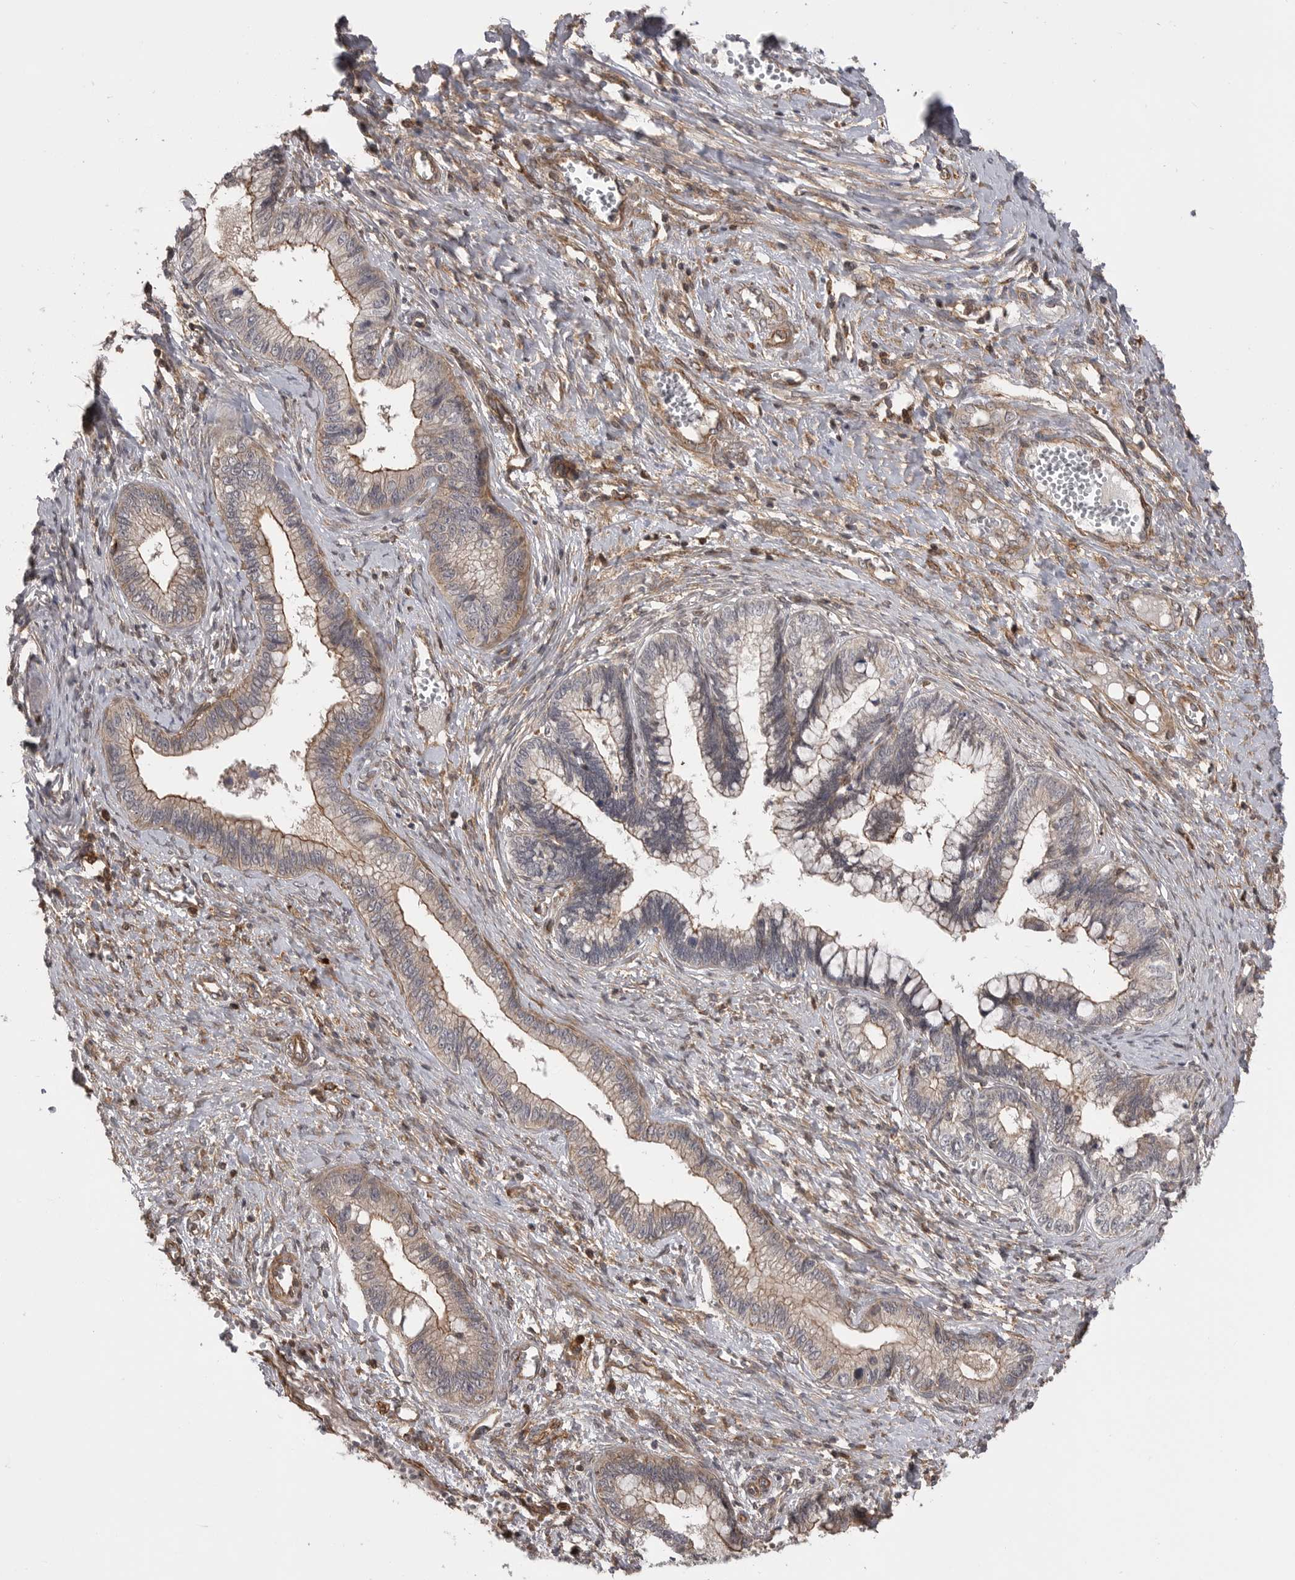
{"staining": {"intensity": "weak", "quantity": "25%-75%", "location": "cytoplasmic/membranous"}, "tissue": "cervical cancer", "cell_type": "Tumor cells", "image_type": "cancer", "snomed": [{"axis": "morphology", "description": "Adenocarcinoma, NOS"}, {"axis": "topography", "description": "Cervix"}], "caption": "A brown stain shows weak cytoplasmic/membranous staining of a protein in human adenocarcinoma (cervical) tumor cells. Immunohistochemistry (ihc) stains the protein in brown and the nuclei are stained blue.", "gene": "TRIM56", "patient": {"sex": "female", "age": 44}}